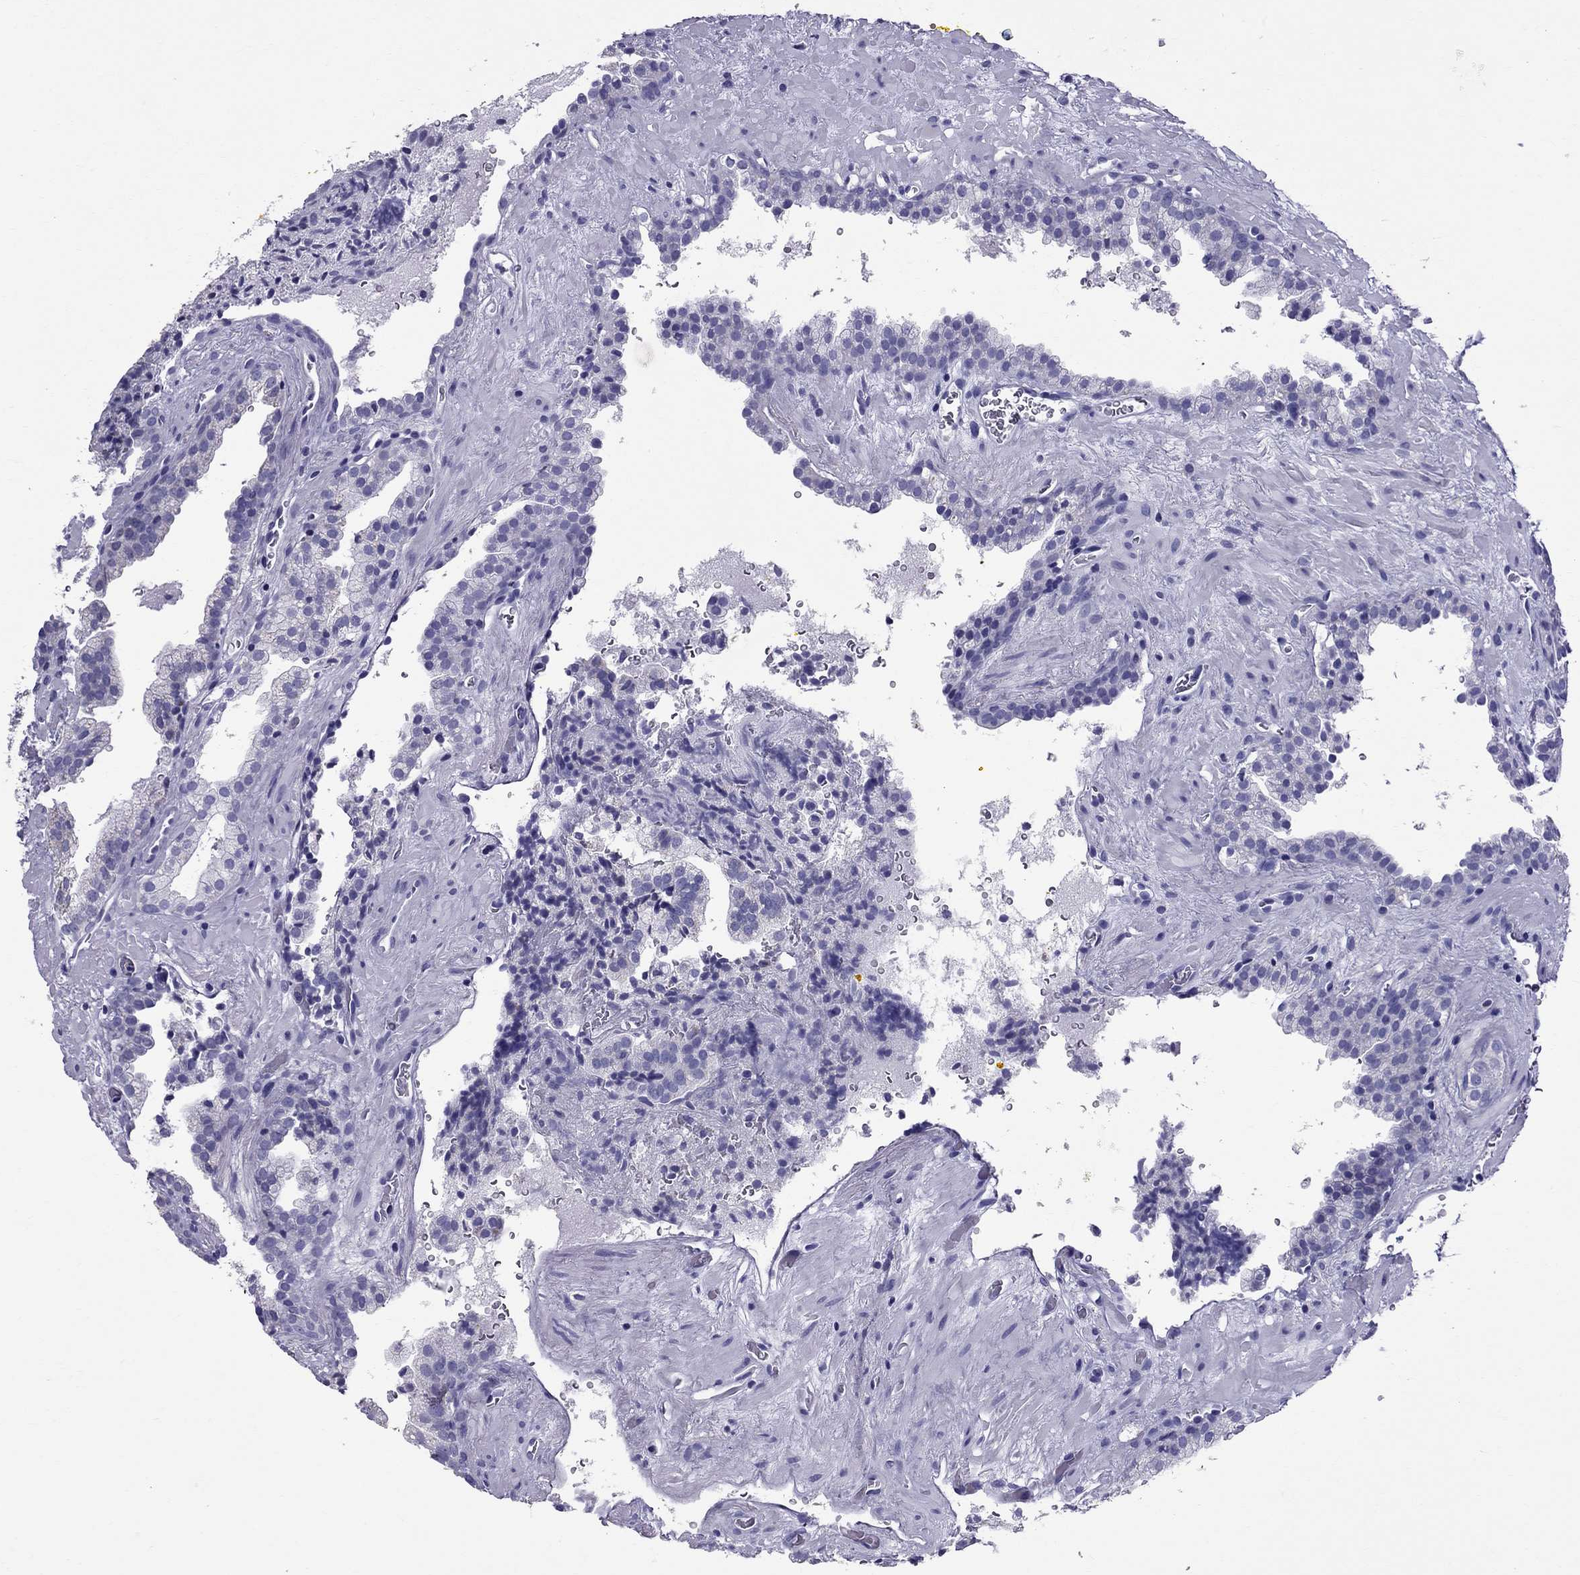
{"staining": {"intensity": "negative", "quantity": "none", "location": "none"}, "tissue": "prostate cancer", "cell_type": "Tumor cells", "image_type": "cancer", "snomed": [{"axis": "morphology", "description": "Adenocarcinoma, NOS"}, {"axis": "topography", "description": "Prostate"}], "caption": "This is an immunohistochemistry photomicrograph of human adenocarcinoma (prostate). There is no expression in tumor cells.", "gene": "TTLL13", "patient": {"sex": "male", "age": 66}}